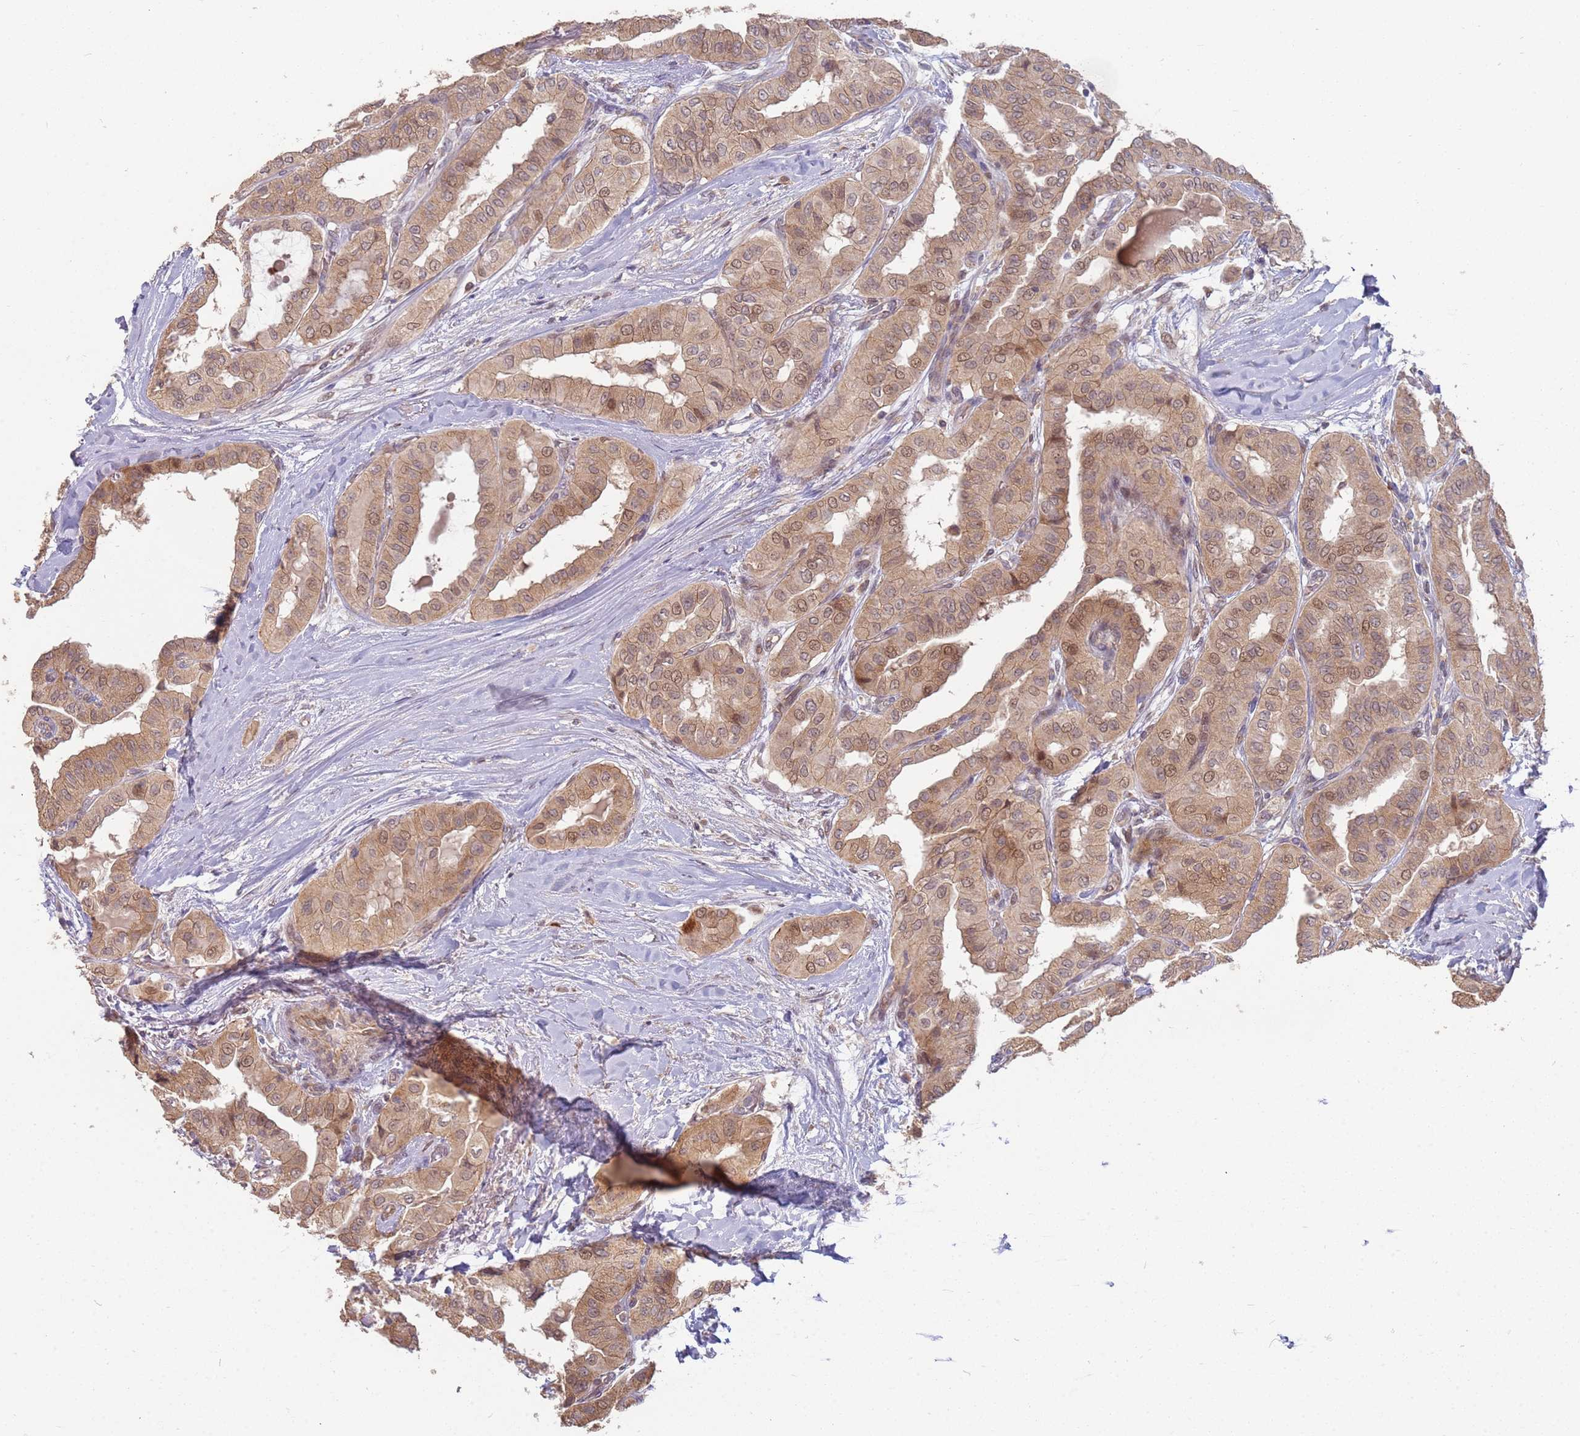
{"staining": {"intensity": "weak", "quantity": ">75%", "location": "cytoplasmic/membranous"}, "tissue": "thyroid cancer", "cell_type": "Tumor cells", "image_type": "cancer", "snomed": [{"axis": "morphology", "description": "Papillary adenocarcinoma, NOS"}, {"axis": "topography", "description": "Thyroid gland"}], "caption": "Tumor cells demonstrate weak cytoplasmic/membranous staining in approximately >75% of cells in papillary adenocarcinoma (thyroid).", "gene": "MPEG1", "patient": {"sex": "female", "age": 59}}